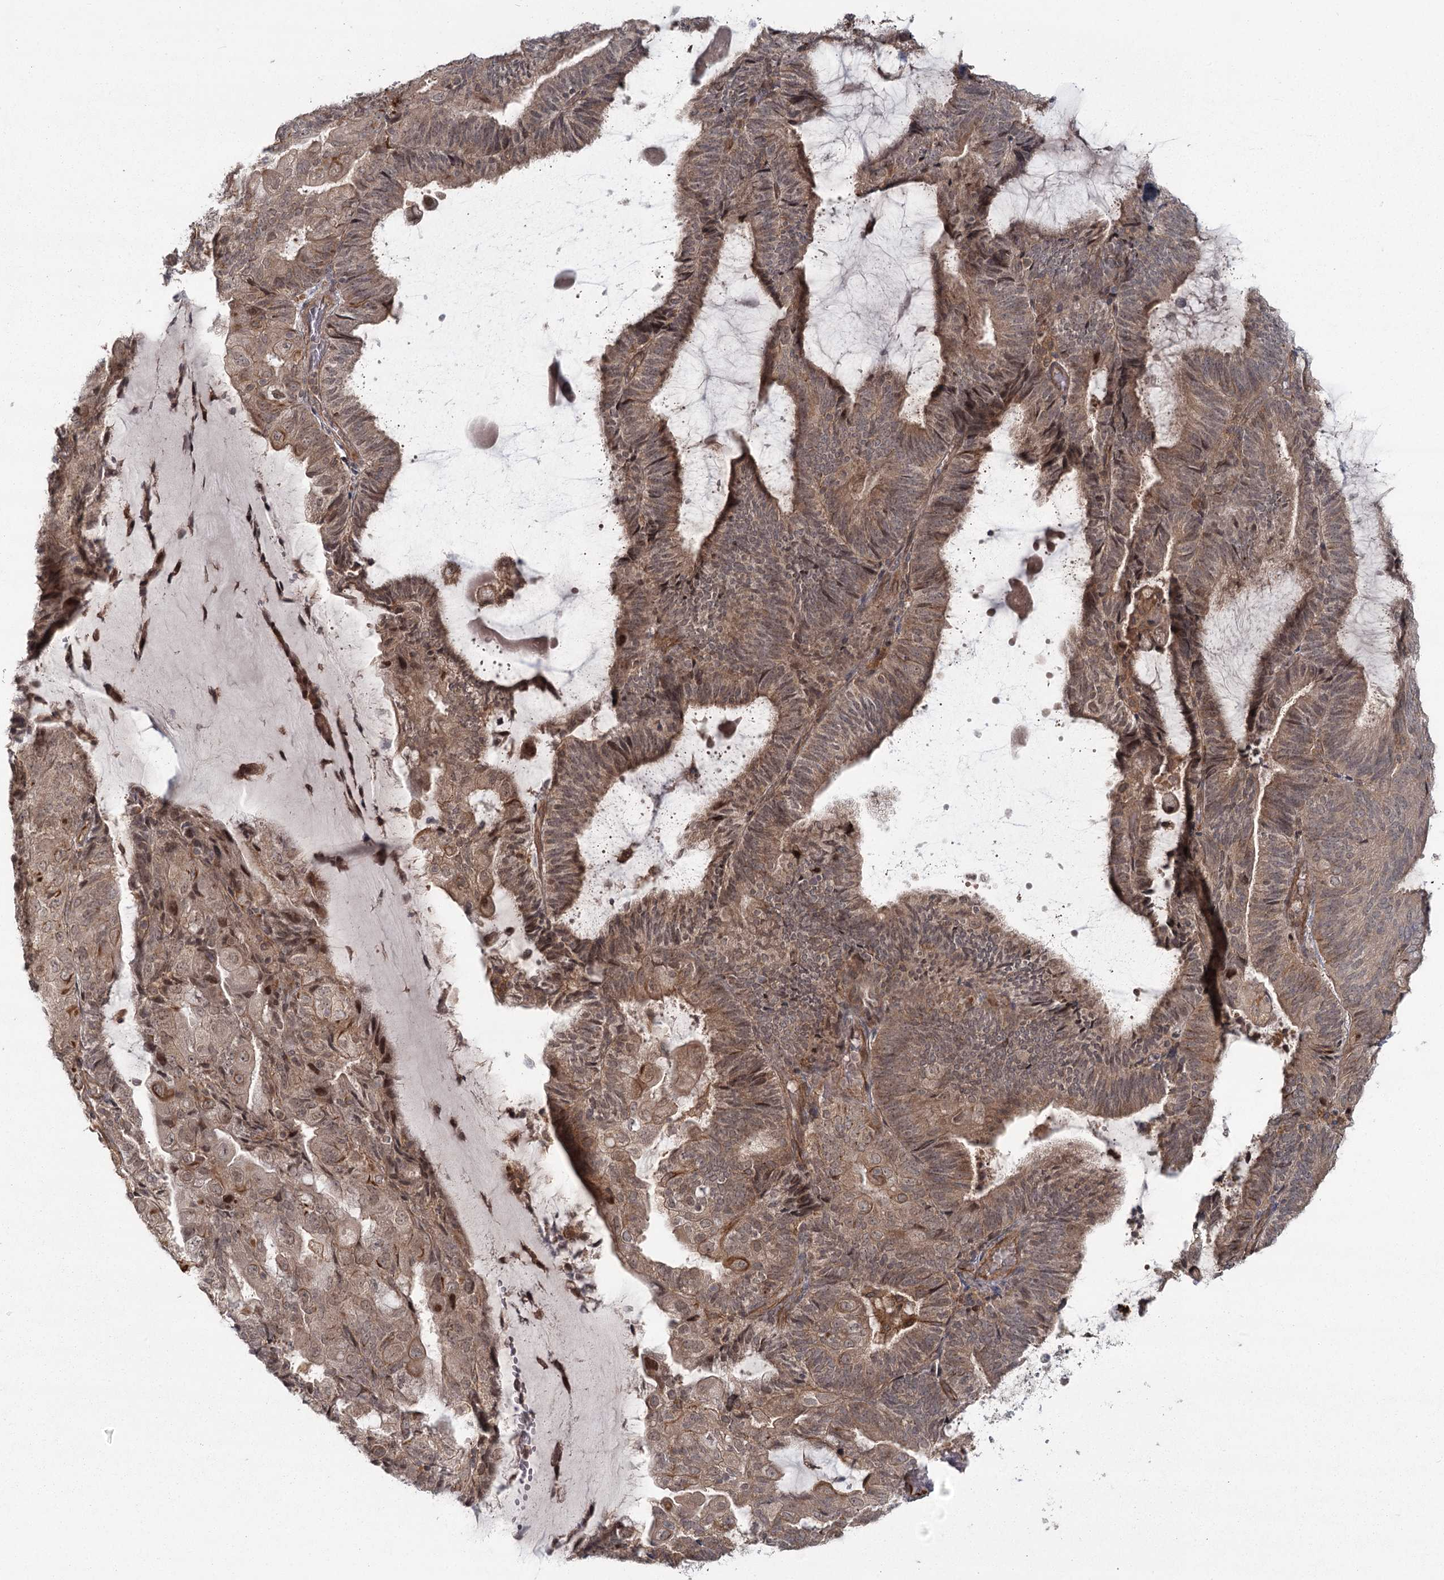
{"staining": {"intensity": "moderate", "quantity": ">75%", "location": "cytoplasmic/membranous,nuclear"}, "tissue": "endometrial cancer", "cell_type": "Tumor cells", "image_type": "cancer", "snomed": [{"axis": "morphology", "description": "Adenocarcinoma, NOS"}, {"axis": "topography", "description": "Endometrium"}], "caption": "A photomicrograph of endometrial cancer stained for a protein demonstrates moderate cytoplasmic/membranous and nuclear brown staining in tumor cells.", "gene": "AP2M1", "patient": {"sex": "female", "age": 81}}